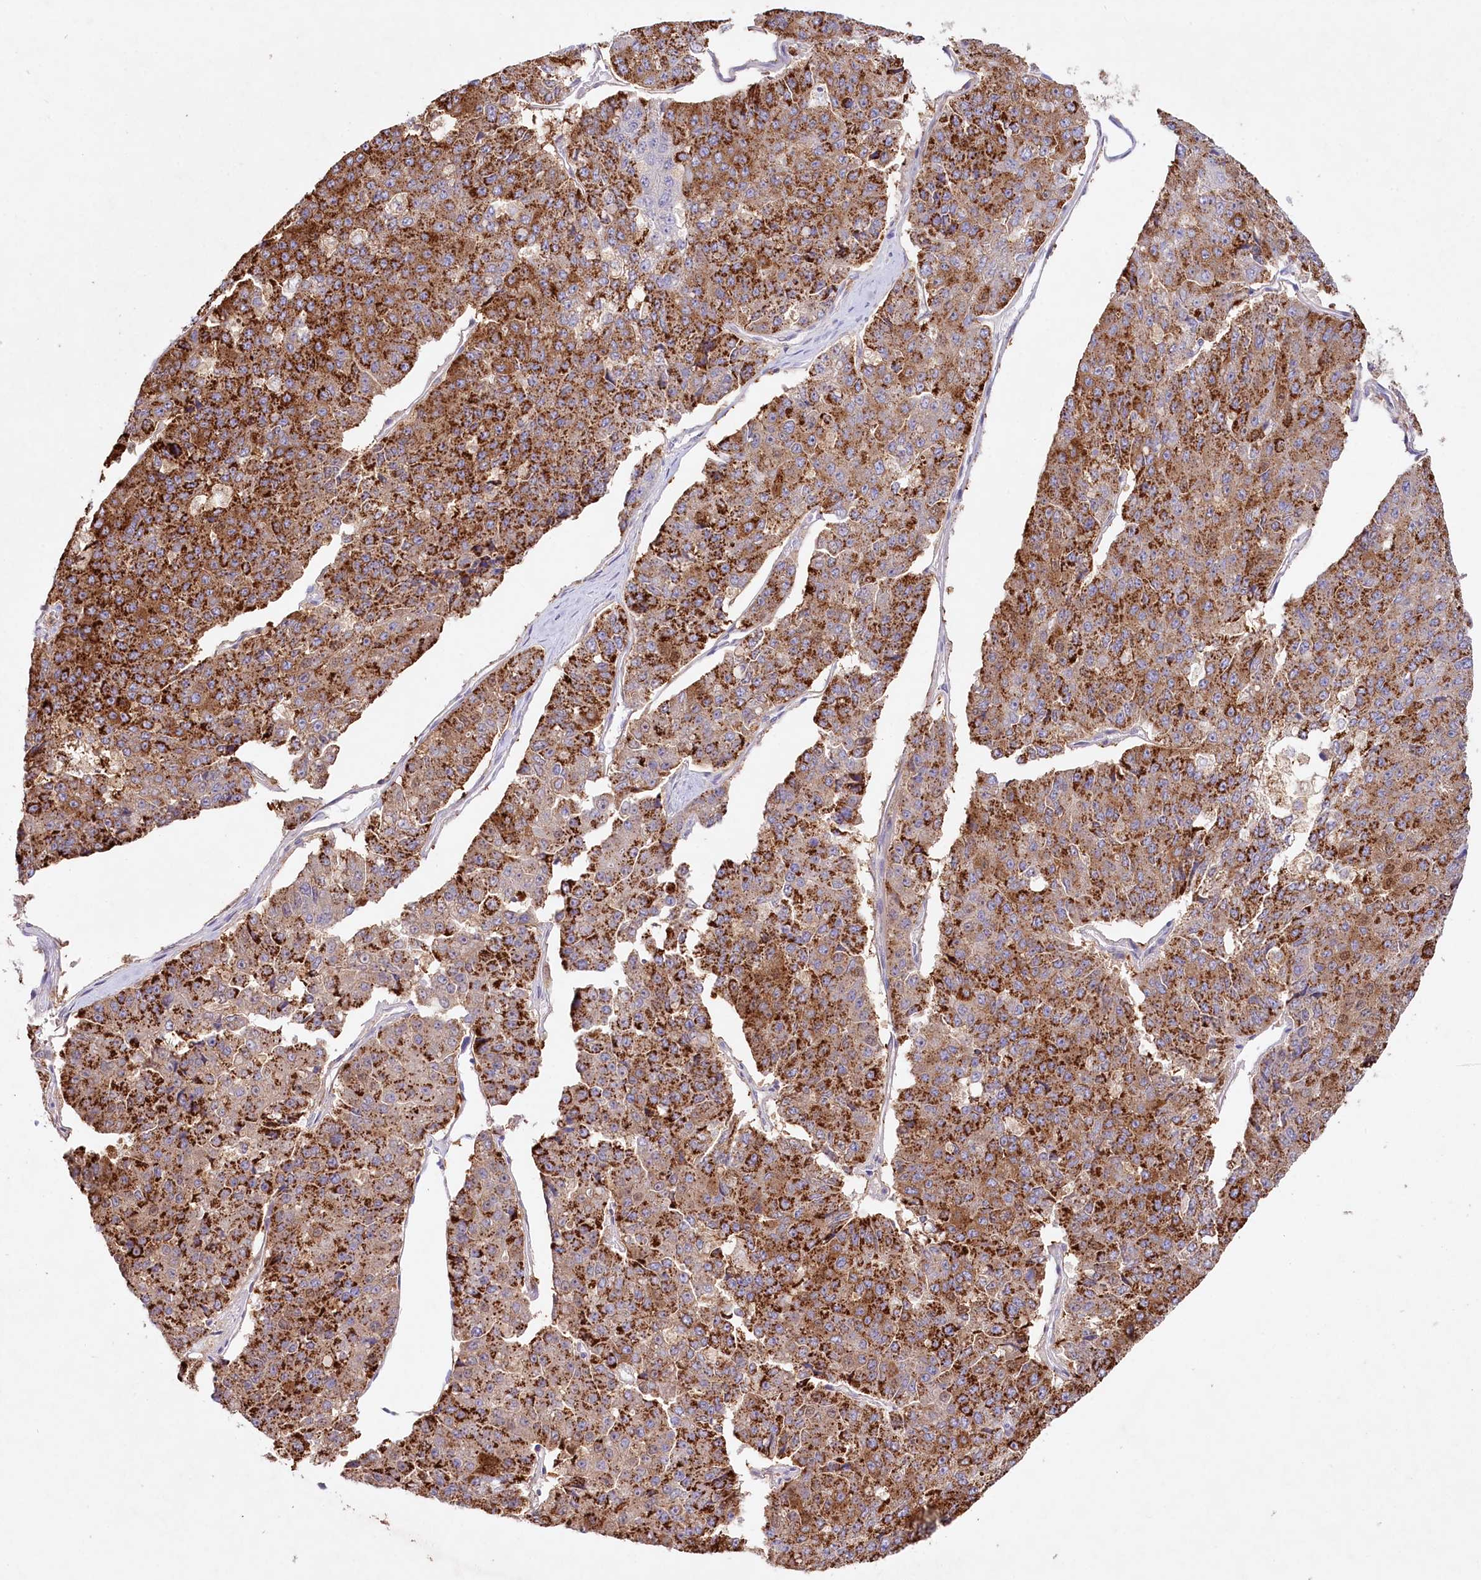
{"staining": {"intensity": "strong", "quantity": ">75%", "location": "cytoplasmic/membranous"}, "tissue": "pancreatic cancer", "cell_type": "Tumor cells", "image_type": "cancer", "snomed": [{"axis": "morphology", "description": "Adenocarcinoma, NOS"}, {"axis": "topography", "description": "Pancreas"}], "caption": "Immunohistochemical staining of adenocarcinoma (pancreatic) demonstrates strong cytoplasmic/membranous protein staining in about >75% of tumor cells.", "gene": "ALDH3B1", "patient": {"sex": "male", "age": 50}}